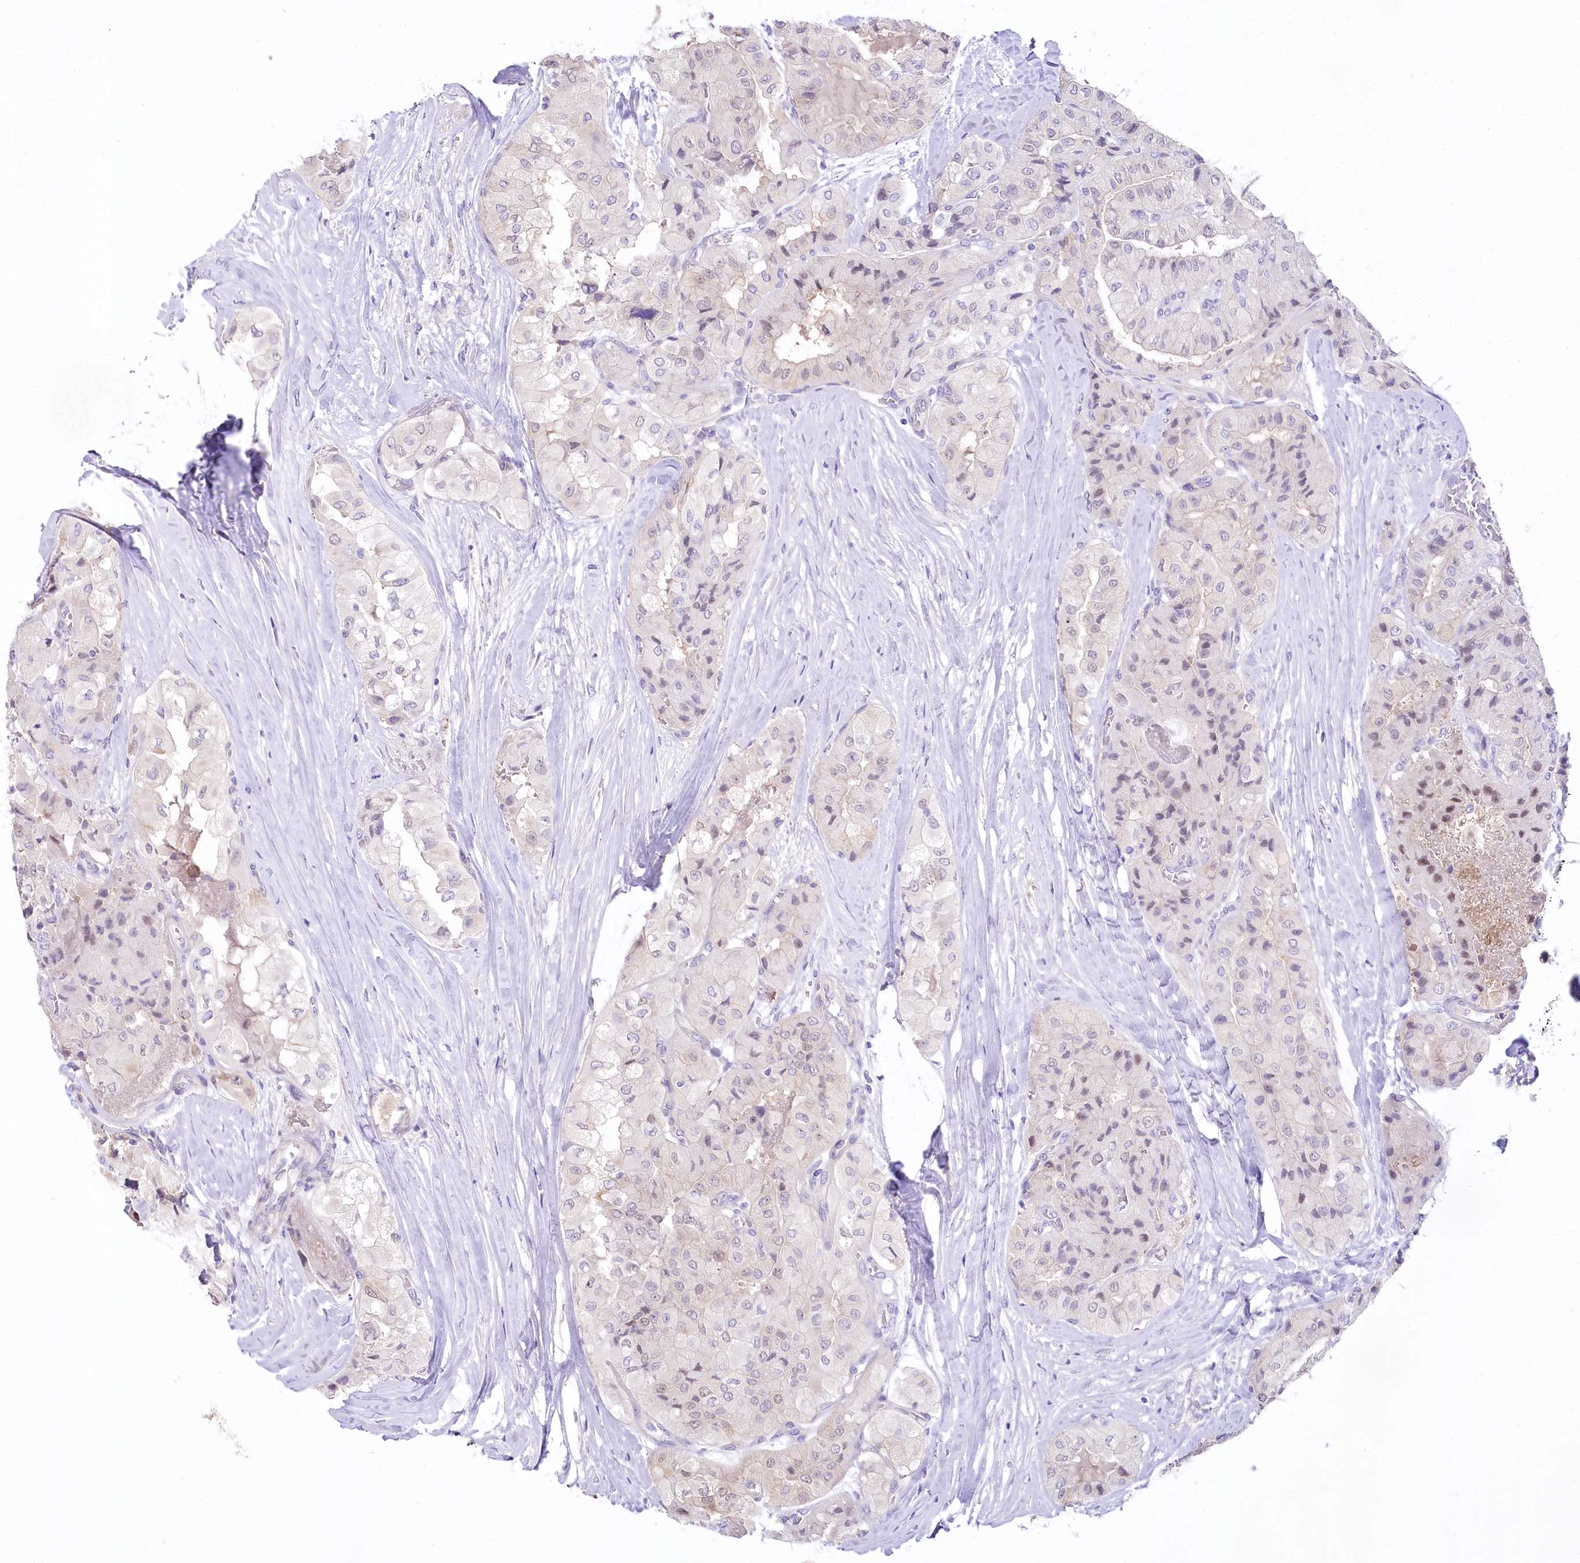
{"staining": {"intensity": "weak", "quantity": "25%-75%", "location": "nuclear"}, "tissue": "thyroid cancer", "cell_type": "Tumor cells", "image_type": "cancer", "snomed": [{"axis": "morphology", "description": "Papillary adenocarcinoma, NOS"}, {"axis": "topography", "description": "Thyroid gland"}], "caption": "A micrograph of human papillary adenocarcinoma (thyroid) stained for a protein exhibits weak nuclear brown staining in tumor cells.", "gene": "MYOZ1", "patient": {"sex": "female", "age": 59}}